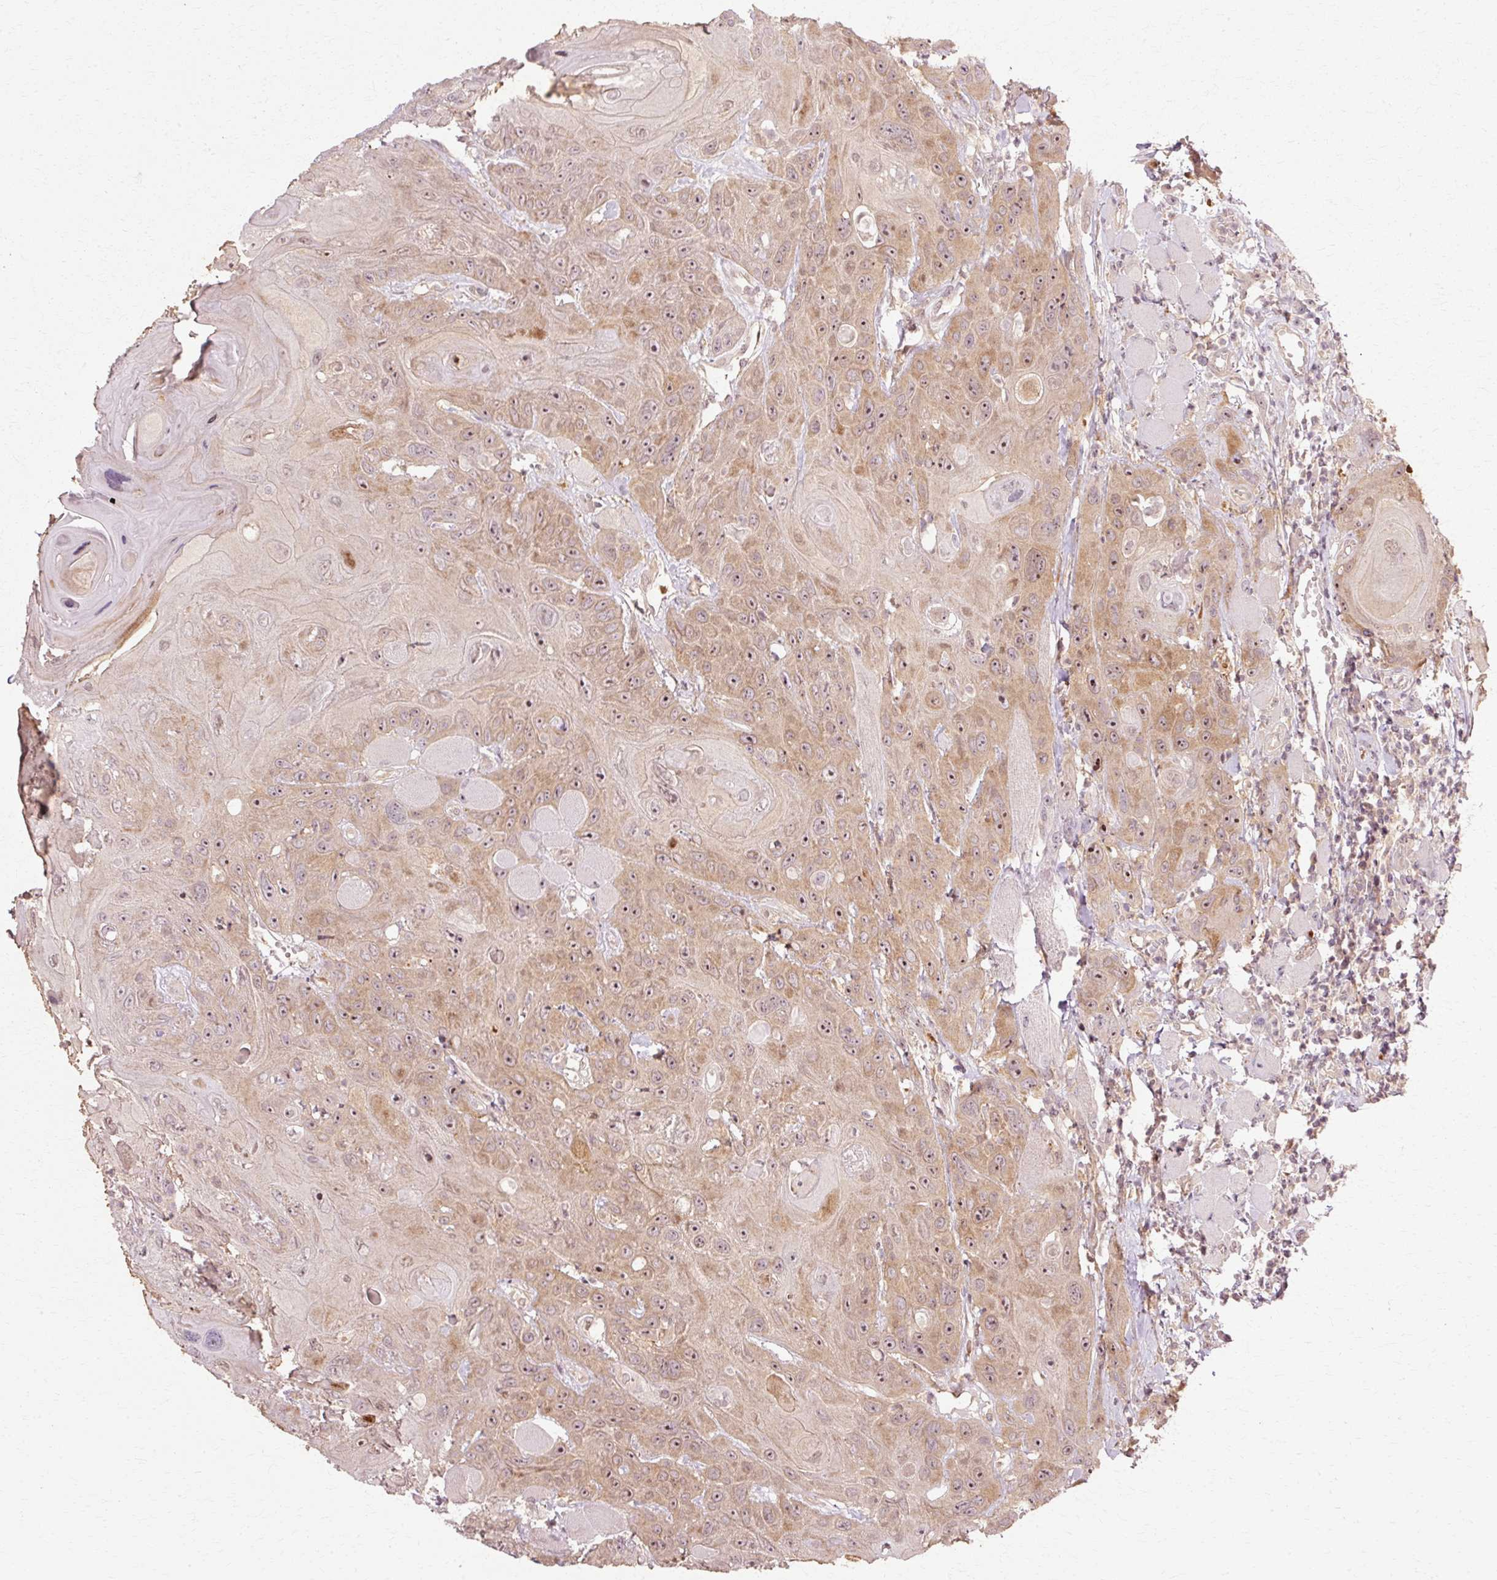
{"staining": {"intensity": "moderate", "quantity": "25%-75%", "location": "cytoplasmic/membranous,nuclear"}, "tissue": "head and neck cancer", "cell_type": "Tumor cells", "image_type": "cancer", "snomed": [{"axis": "morphology", "description": "Squamous cell carcinoma, NOS"}, {"axis": "topography", "description": "Head-Neck"}], "caption": "Immunohistochemical staining of human head and neck cancer displays medium levels of moderate cytoplasmic/membranous and nuclear protein staining in approximately 25%-75% of tumor cells. Nuclei are stained in blue.", "gene": "RGPD5", "patient": {"sex": "female", "age": 59}}